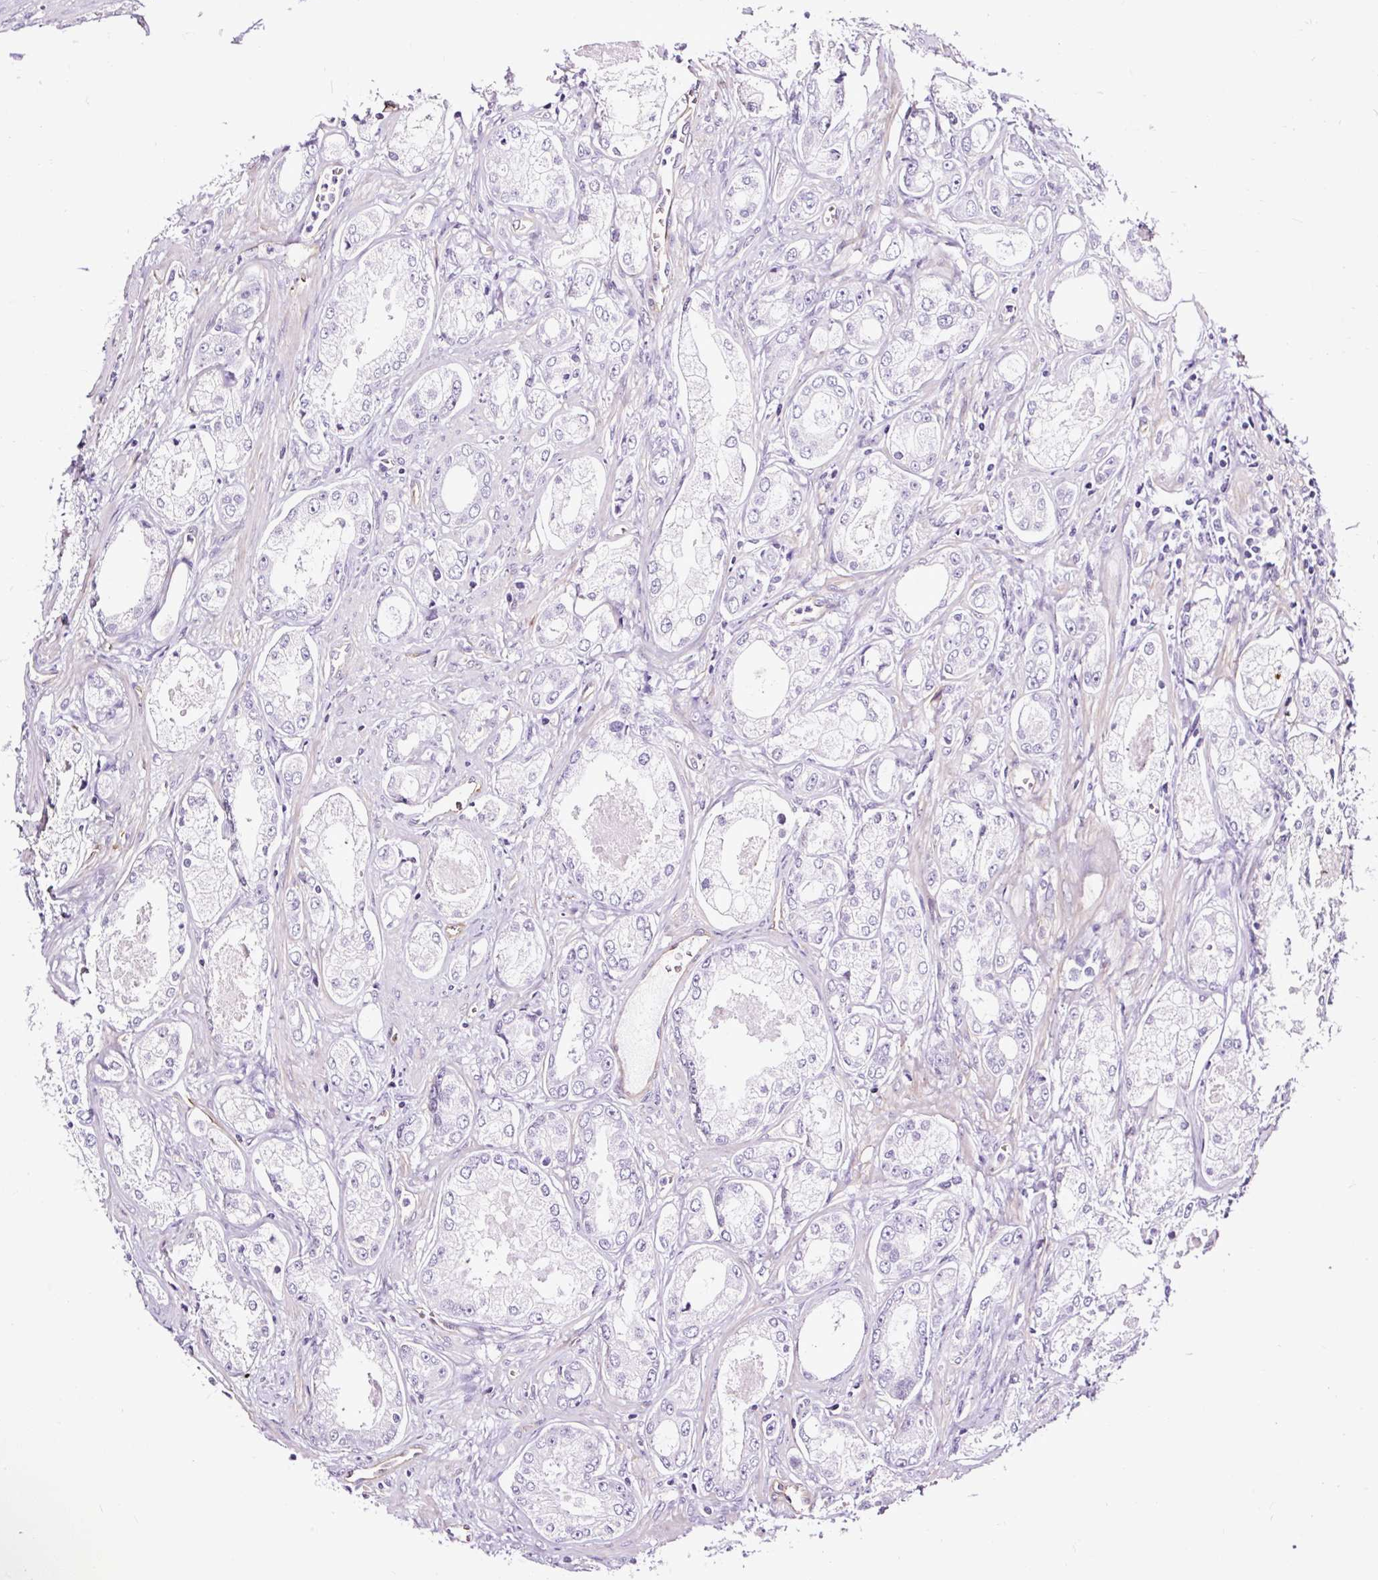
{"staining": {"intensity": "negative", "quantity": "none", "location": "none"}, "tissue": "prostate cancer", "cell_type": "Tumor cells", "image_type": "cancer", "snomed": [{"axis": "morphology", "description": "Adenocarcinoma, Low grade"}, {"axis": "topography", "description": "Prostate"}], "caption": "This image is of prostate cancer stained with IHC to label a protein in brown with the nuclei are counter-stained blue. There is no staining in tumor cells.", "gene": "SLC7A8", "patient": {"sex": "male", "age": 68}}